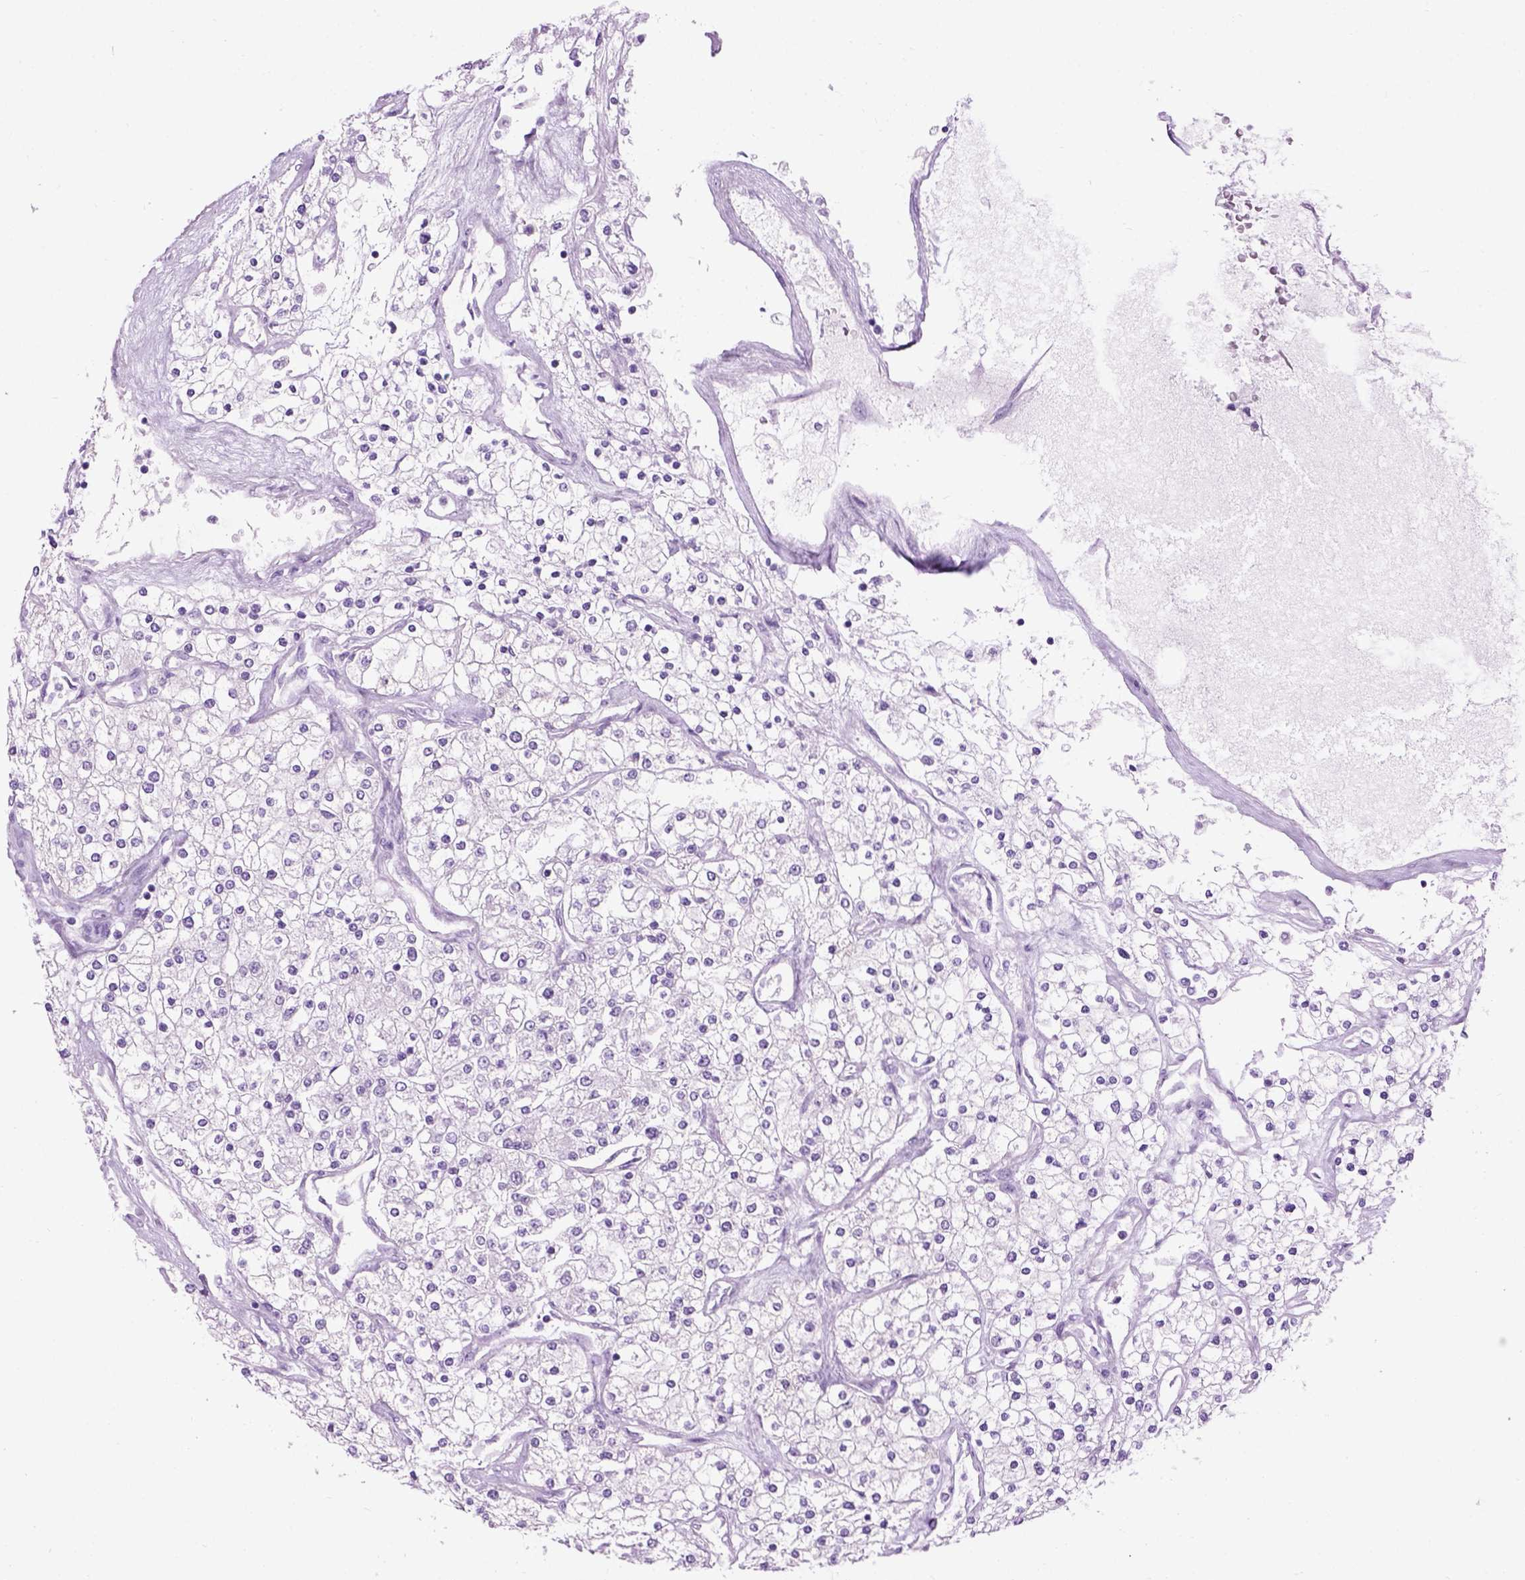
{"staining": {"intensity": "negative", "quantity": "none", "location": "none"}, "tissue": "renal cancer", "cell_type": "Tumor cells", "image_type": "cancer", "snomed": [{"axis": "morphology", "description": "Adenocarcinoma, NOS"}, {"axis": "topography", "description": "Kidney"}], "caption": "Tumor cells show no significant staining in adenocarcinoma (renal).", "gene": "GABRB2", "patient": {"sex": "male", "age": 80}}